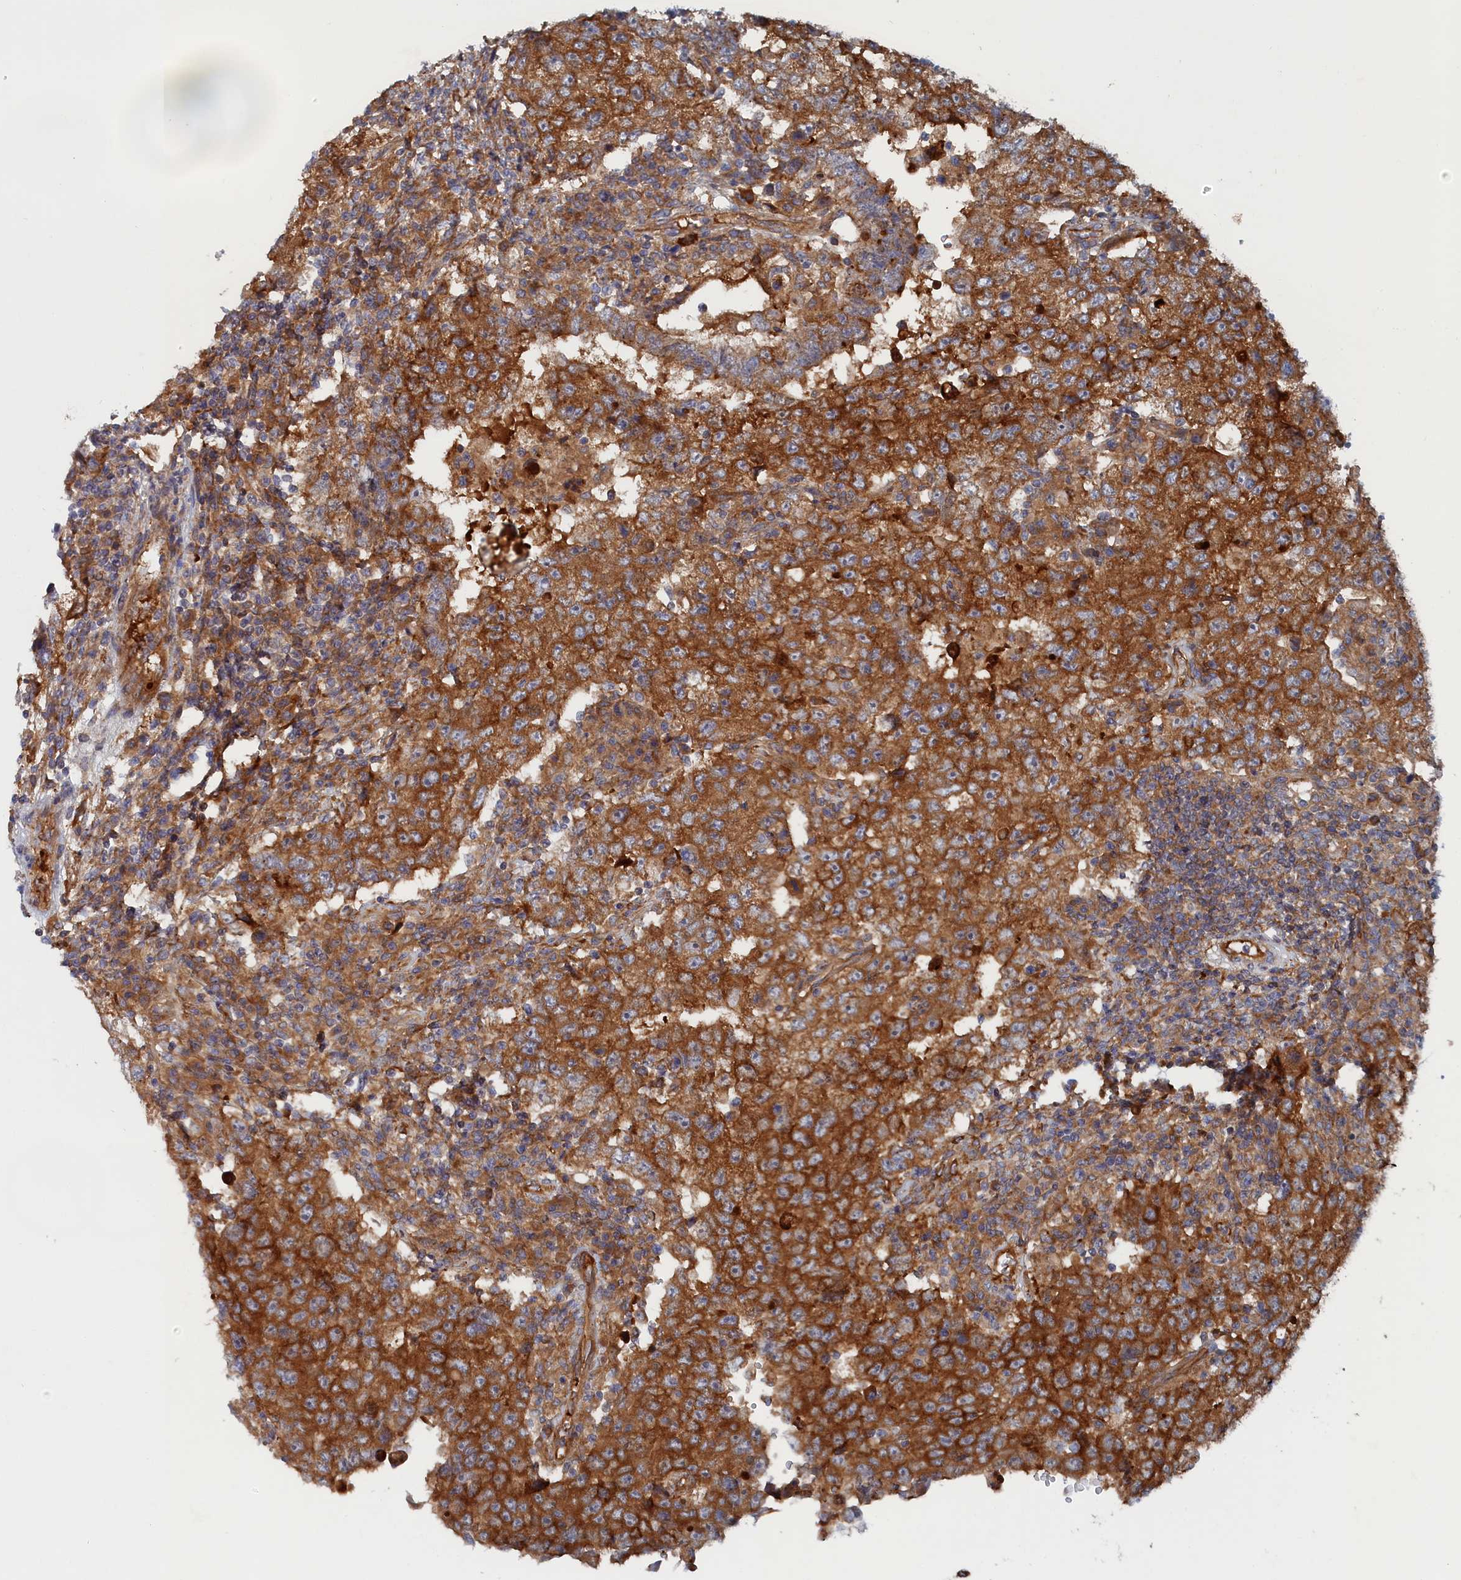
{"staining": {"intensity": "moderate", "quantity": ">75%", "location": "cytoplasmic/membranous"}, "tissue": "testis cancer", "cell_type": "Tumor cells", "image_type": "cancer", "snomed": [{"axis": "morphology", "description": "Carcinoma, Embryonal, NOS"}, {"axis": "topography", "description": "Testis"}], "caption": "A medium amount of moderate cytoplasmic/membranous expression is appreciated in approximately >75% of tumor cells in embryonal carcinoma (testis) tissue.", "gene": "TMEM196", "patient": {"sex": "male", "age": 26}}